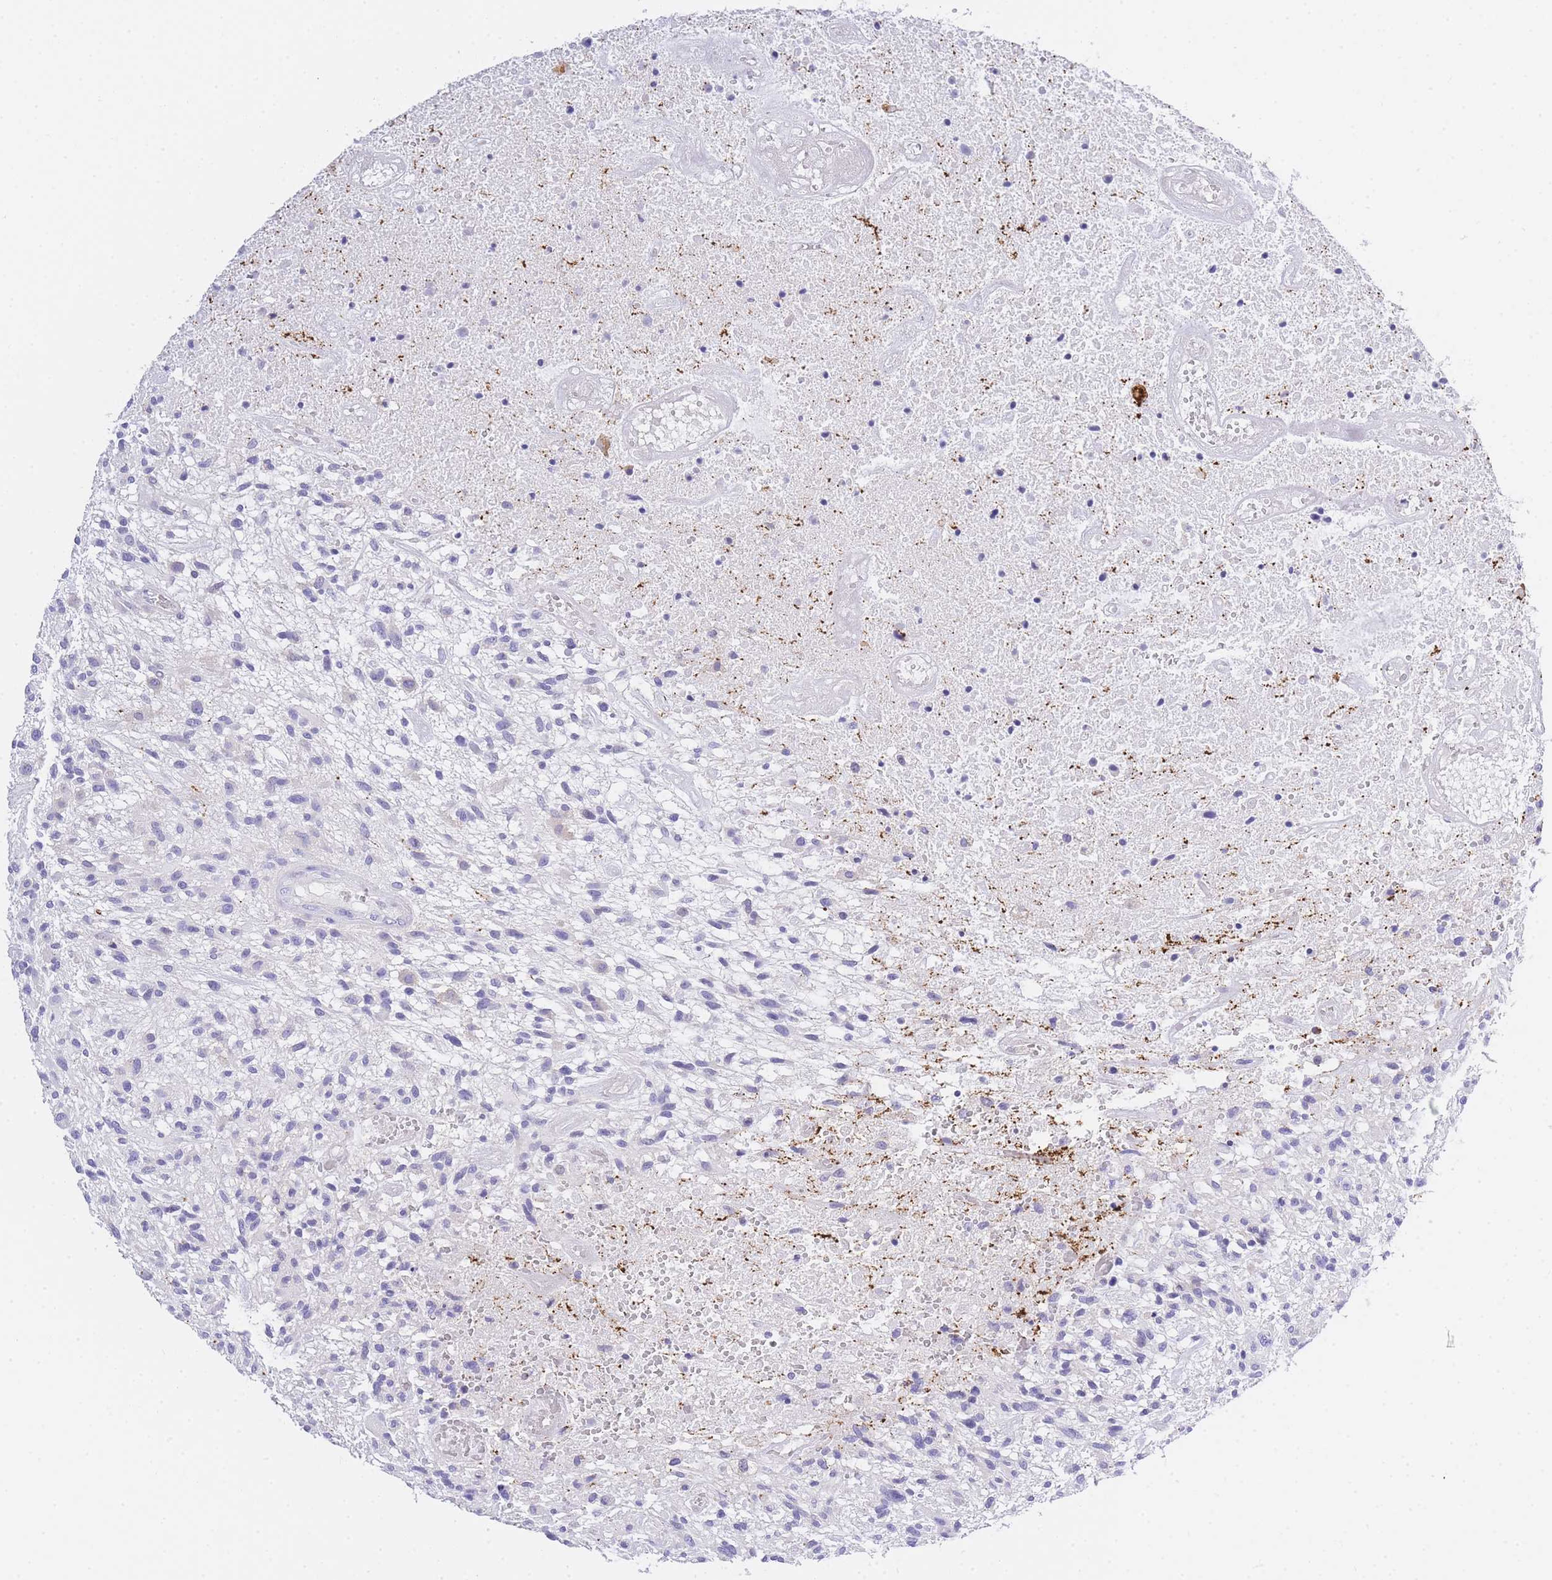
{"staining": {"intensity": "negative", "quantity": "none", "location": "none"}, "tissue": "glioma", "cell_type": "Tumor cells", "image_type": "cancer", "snomed": [{"axis": "morphology", "description": "Glioma, malignant, High grade"}, {"axis": "topography", "description": "Brain"}], "caption": "A photomicrograph of glioma stained for a protein reveals no brown staining in tumor cells. Nuclei are stained in blue.", "gene": "TIFAB", "patient": {"sex": "male", "age": 47}}